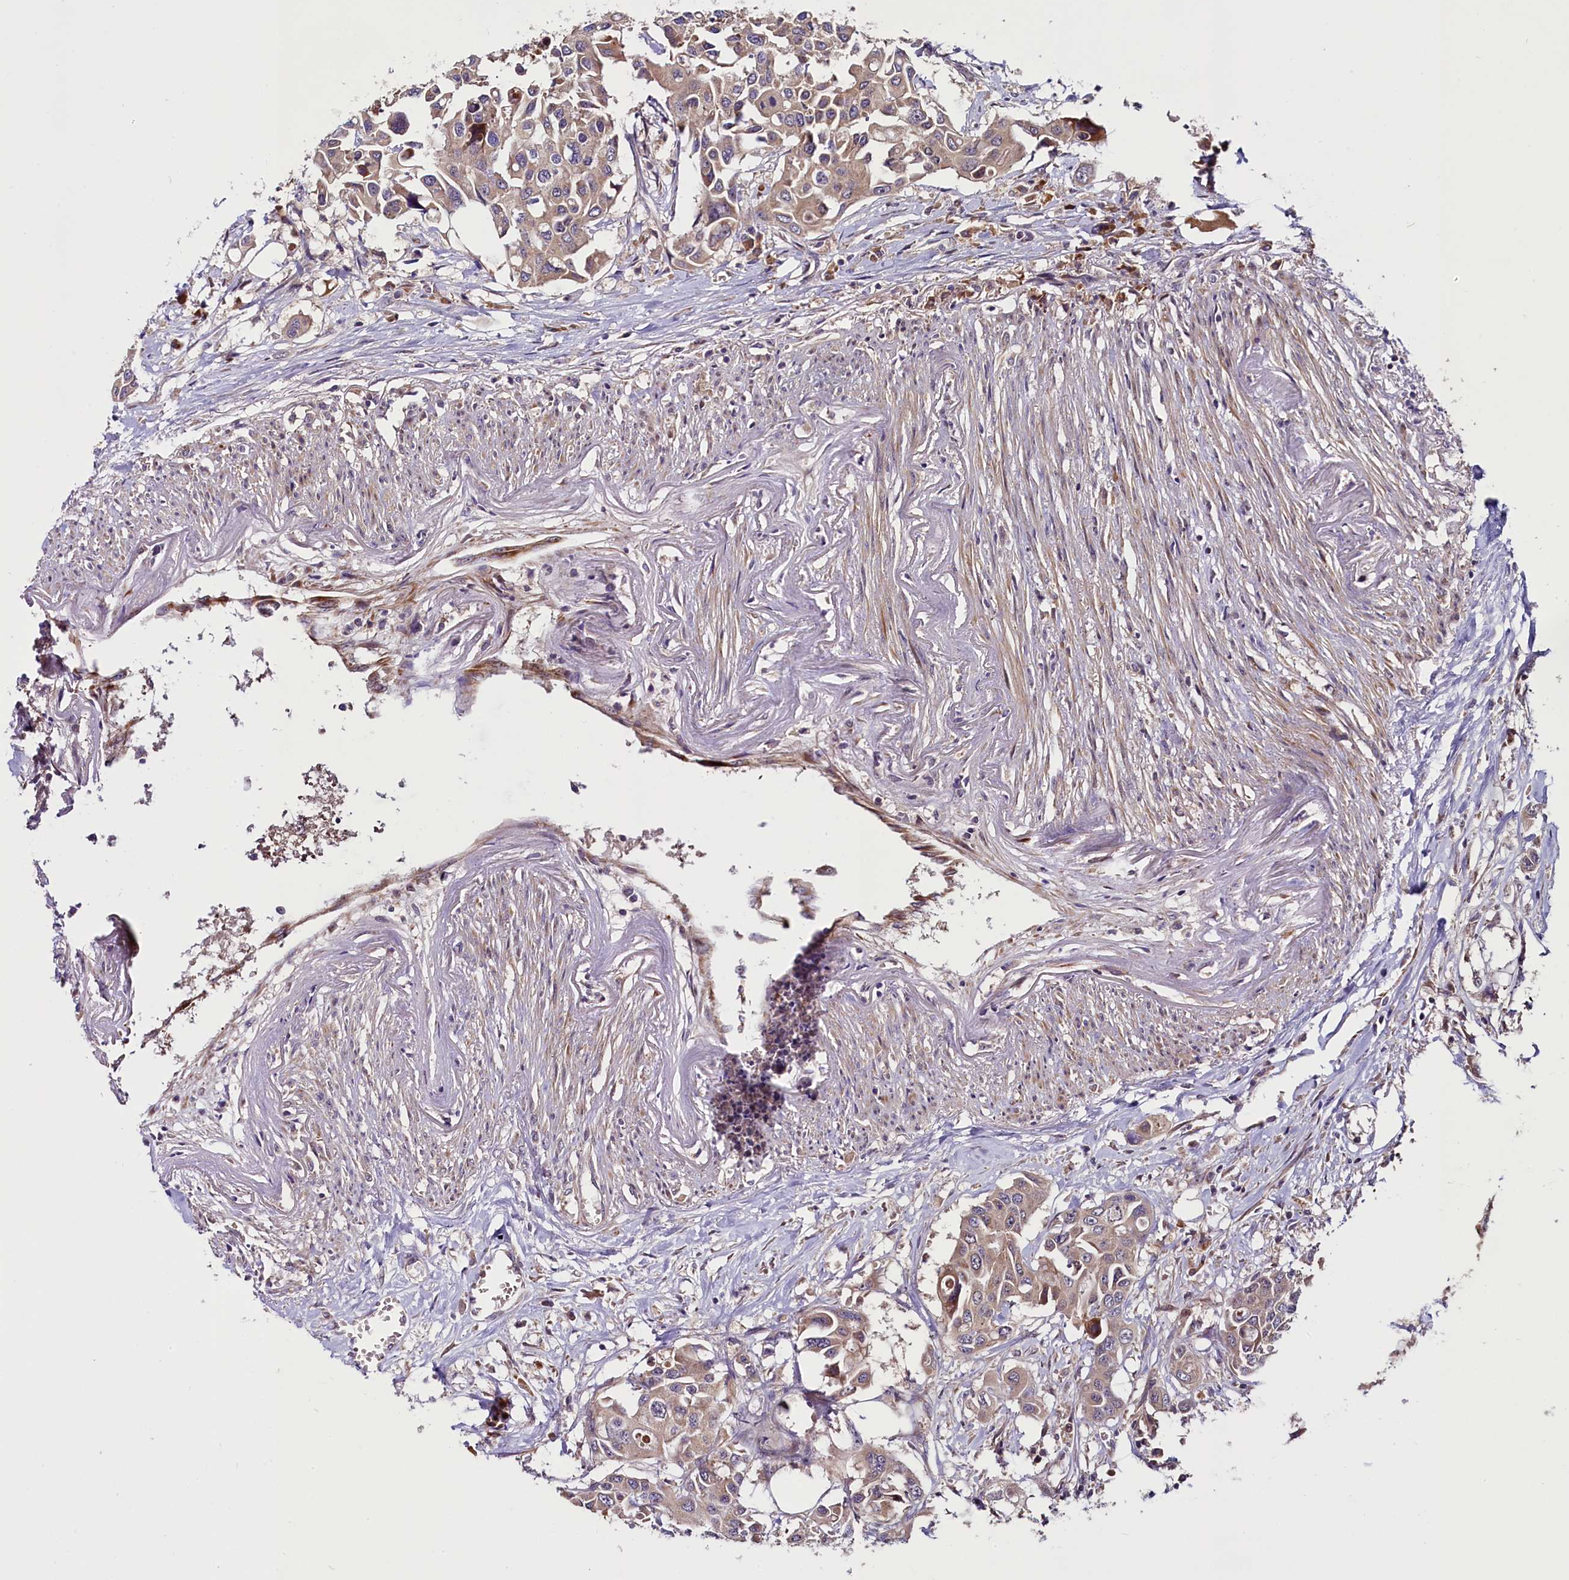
{"staining": {"intensity": "weak", "quantity": "25%-75%", "location": "cytoplasmic/membranous"}, "tissue": "colorectal cancer", "cell_type": "Tumor cells", "image_type": "cancer", "snomed": [{"axis": "morphology", "description": "Adenocarcinoma, NOS"}, {"axis": "topography", "description": "Colon"}], "caption": "Protein analysis of adenocarcinoma (colorectal) tissue reveals weak cytoplasmic/membranous positivity in about 25%-75% of tumor cells. Using DAB (3,3'-diaminobenzidine) (brown) and hematoxylin (blue) stains, captured at high magnification using brightfield microscopy.", "gene": "RPUSD2", "patient": {"sex": "male", "age": 77}}